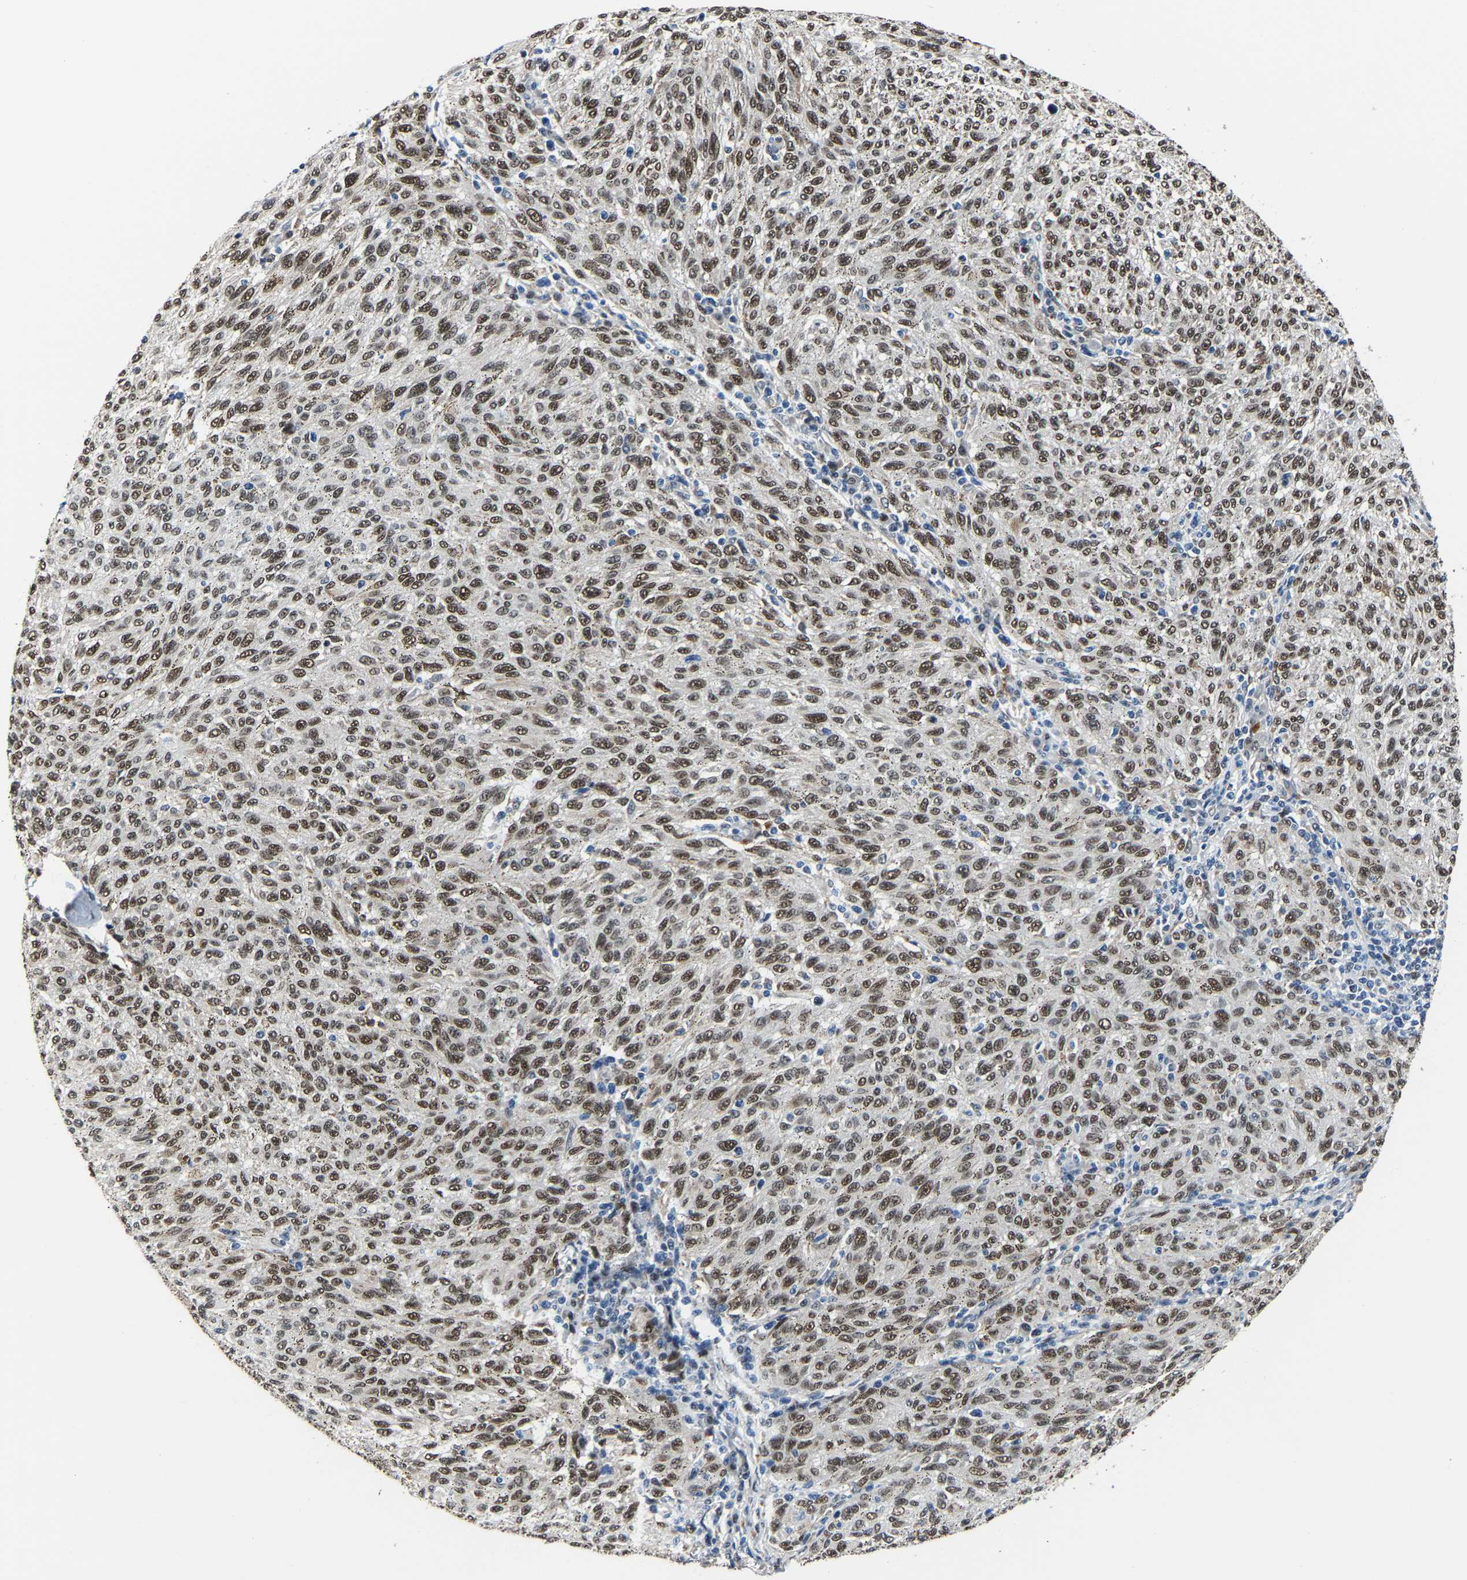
{"staining": {"intensity": "moderate", "quantity": ">75%", "location": "nuclear"}, "tissue": "melanoma", "cell_type": "Tumor cells", "image_type": "cancer", "snomed": [{"axis": "morphology", "description": "Malignant melanoma, NOS"}, {"axis": "topography", "description": "Skin"}], "caption": "Immunohistochemistry (DAB (3,3'-diaminobenzidine)) staining of human melanoma reveals moderate nuclear protein positivity in approximately >75% of tumor cells.", "gene": "METTL1", "patient": {"sex": "female", "age": 72}}